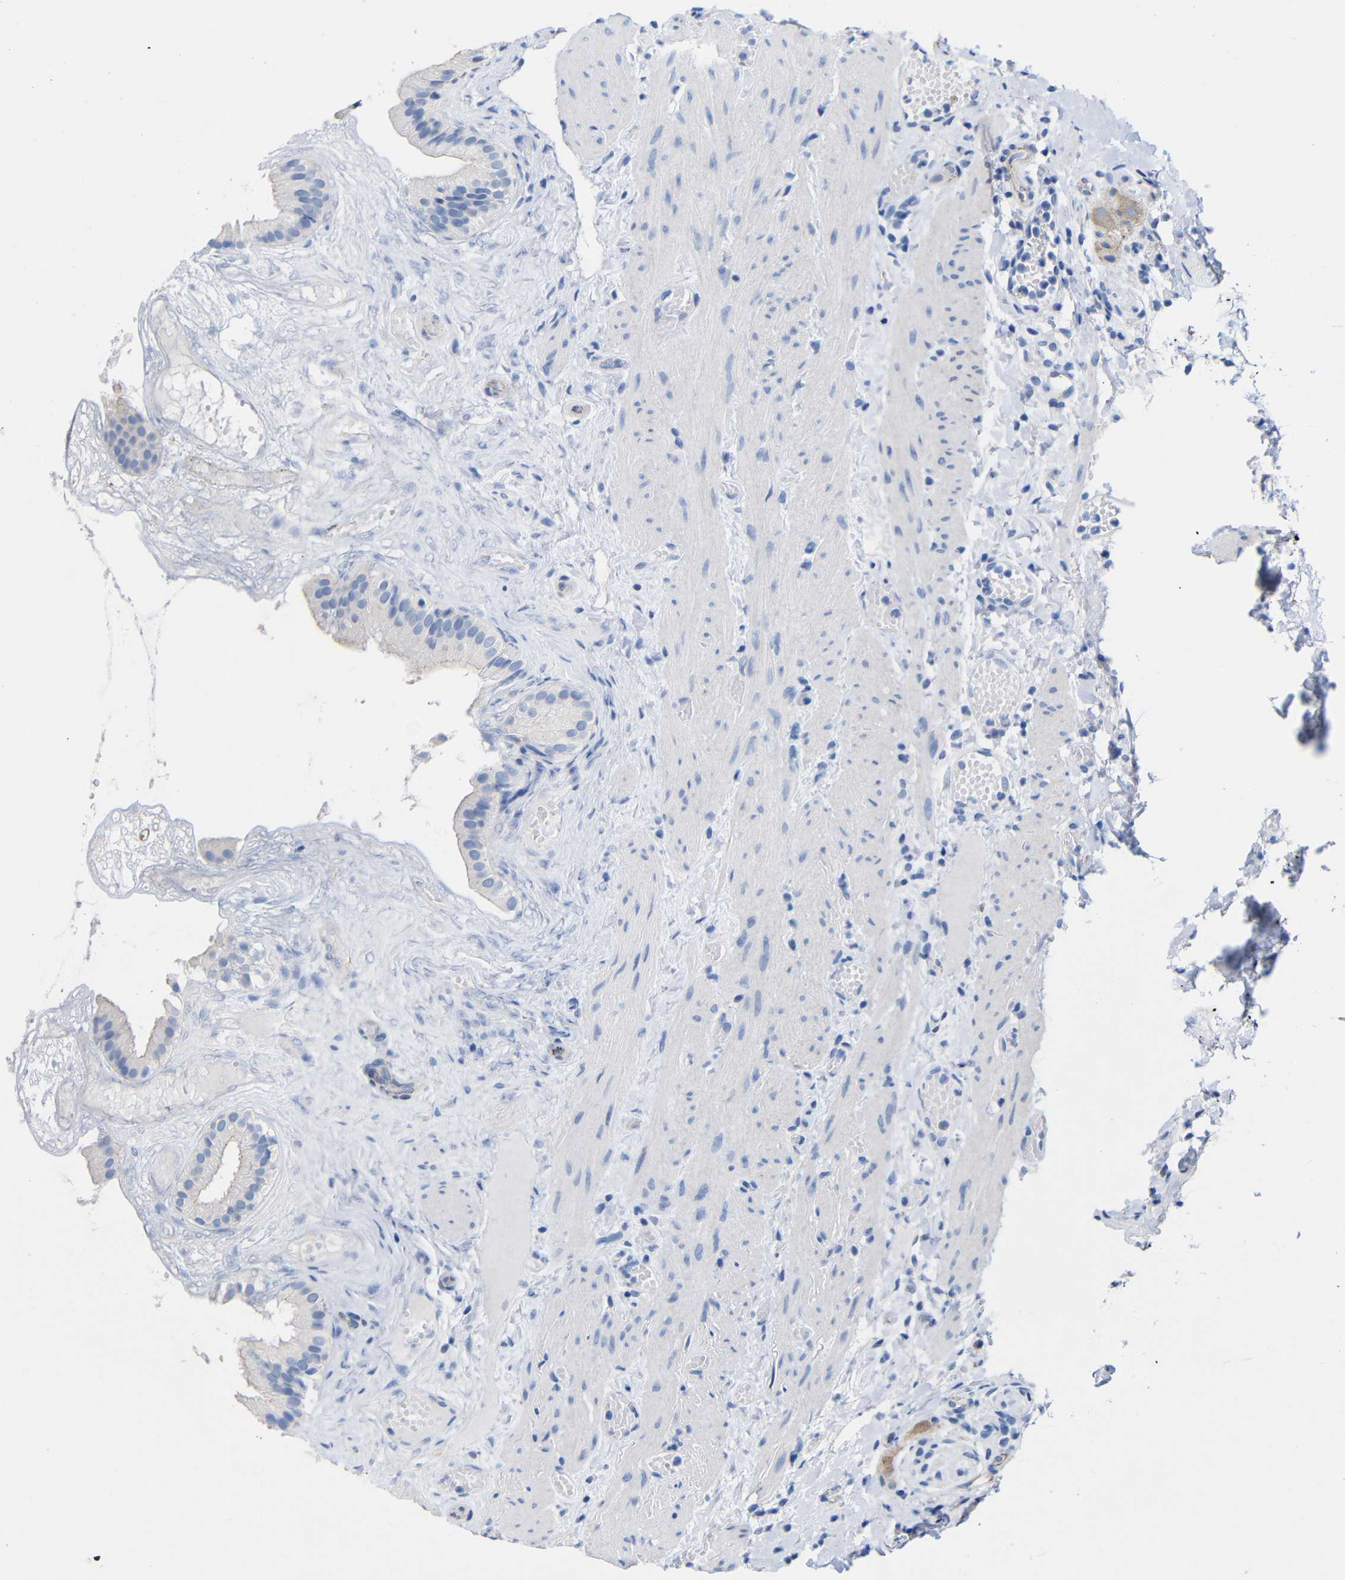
{"staining": {"intensity": "weak", "quantity": "<25%", "location": "cytoplasmic/membranous"}, "tissue": "gallbladder", "cell_type": "Glandular cells", "image_type": "normal", "snomed": [{"axis": "morphology", "description": "Normal tissue, NOS"}, {"axis": "topography", "description": "Gallbladder"}], "caption": "High magnification brightfield microscopy of unremarkable gallbladder stained with DAB (brown) and counterstained with hematoxylin (blue): glandular cells show no significant staining. (Immunohistochemistry, brightfield microscopy, high magnification).", "gene": "CGNL1", "patient": {"sex": "female", "age": 26}}